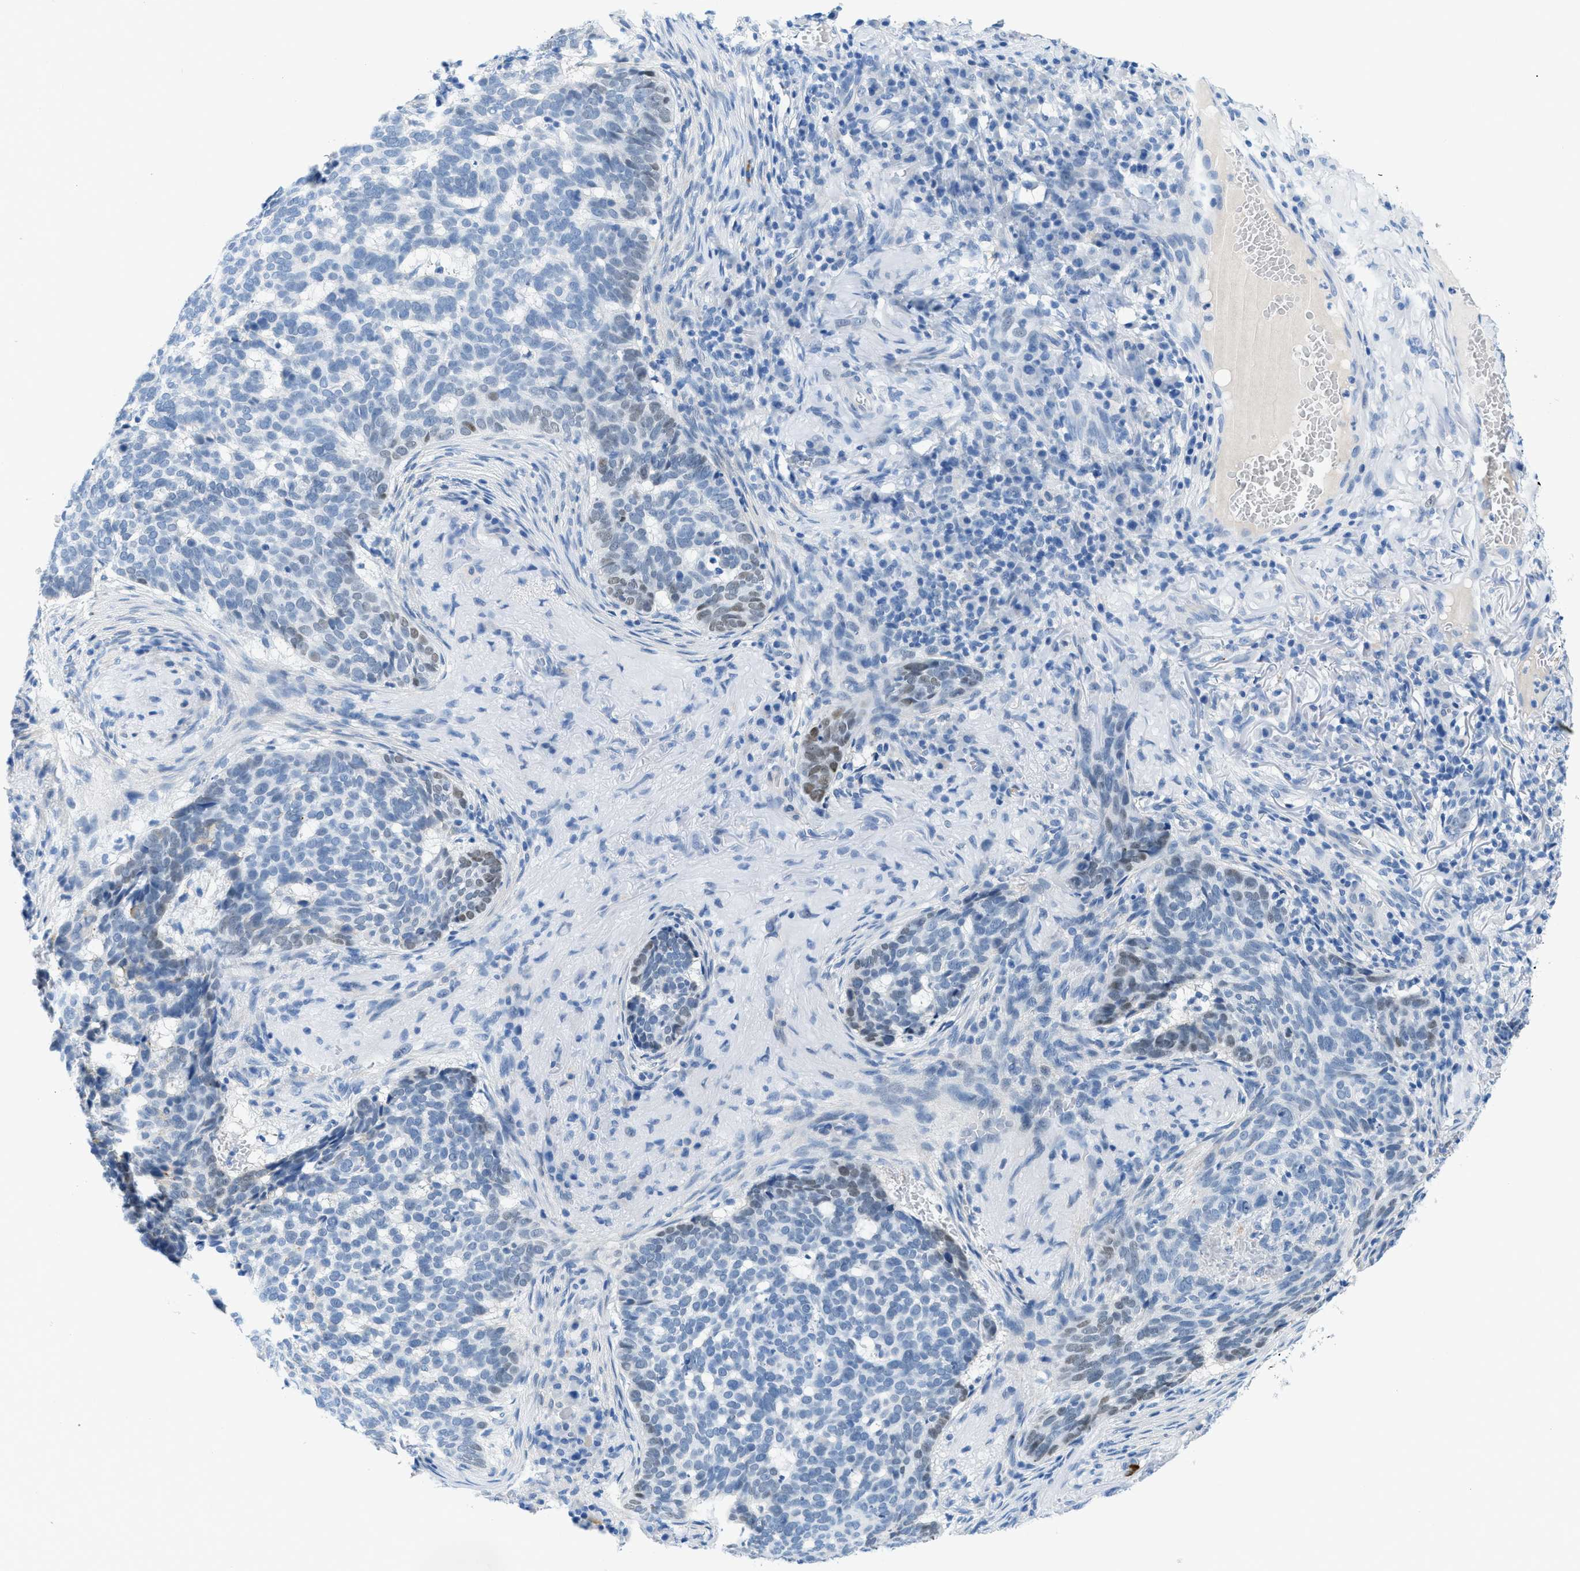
{"staining": {"intensity": "weak", "quantity": "<25%", "location": "nuclear"}, "tissue": "skin cancer", "cell_type": "Tumor cells", "image_type": "cancer", "snomed": [{"axis": "morphology", "description": "Basal cell carcinoma"}, {"axis": "topography", "description": "Skin"}], "caption": "This is an IHC photomicrograph of basal cell carcinoma (skin). There is no expression in tumor cells.", "gene": "FDCSP", "patient": {"sex": "male", "age": 85}}